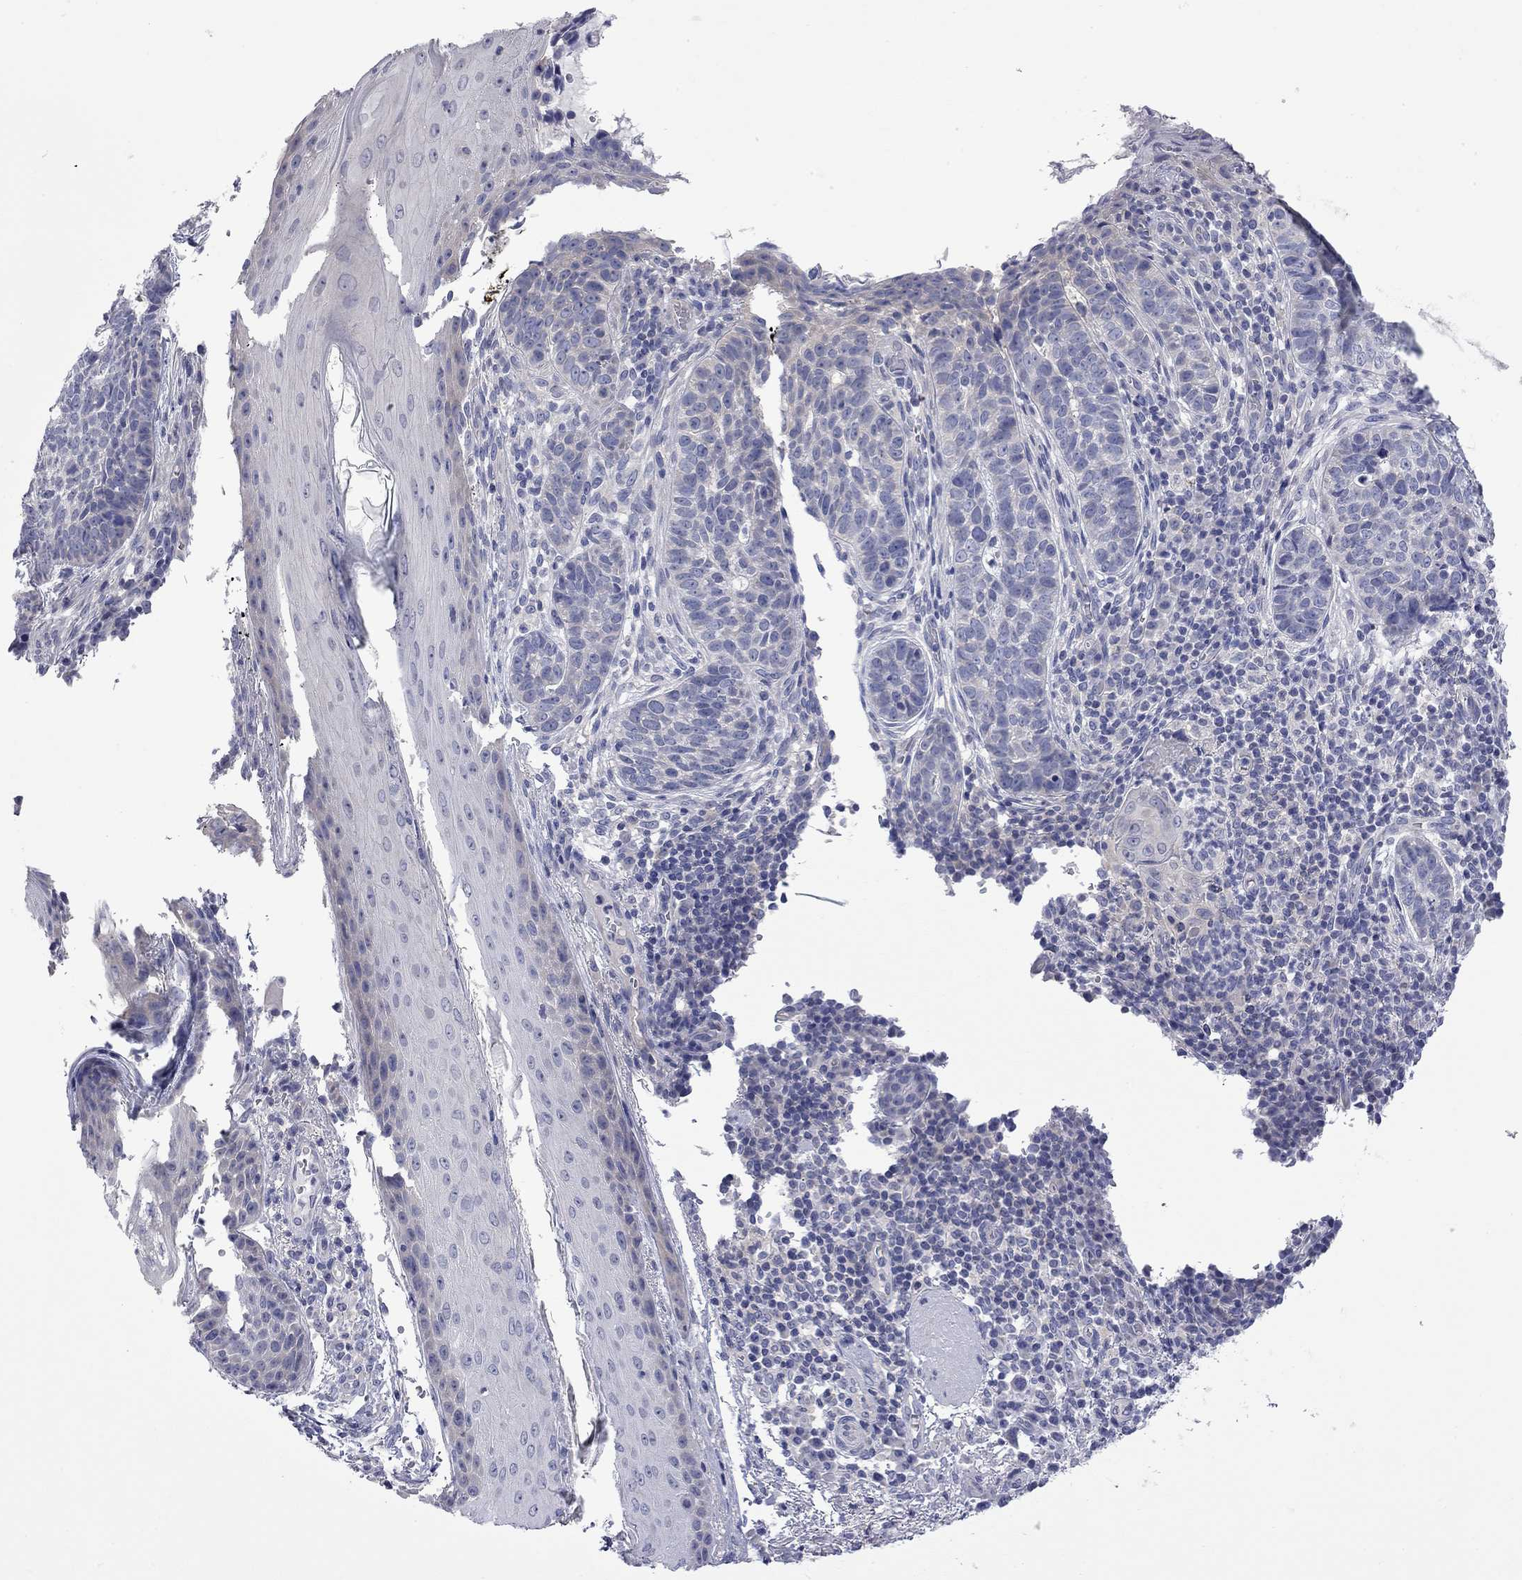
{"staining": {"intensity": "negative", "quantity": "none", "location": "none"}, "tissue": "skin cancer", "cell_type": "Tumor cells", "image_type": "cancer", "snomed": [{"axis": "morphology", "description": "Basal cell carcinoma"}, {"axis": "topography", "description": "Skin"}], "caption": "Tumor cells show no significant protein staining in skin cancer.", "gene": "ABCB4", "patient": {"sex": "female", "age": 69}}